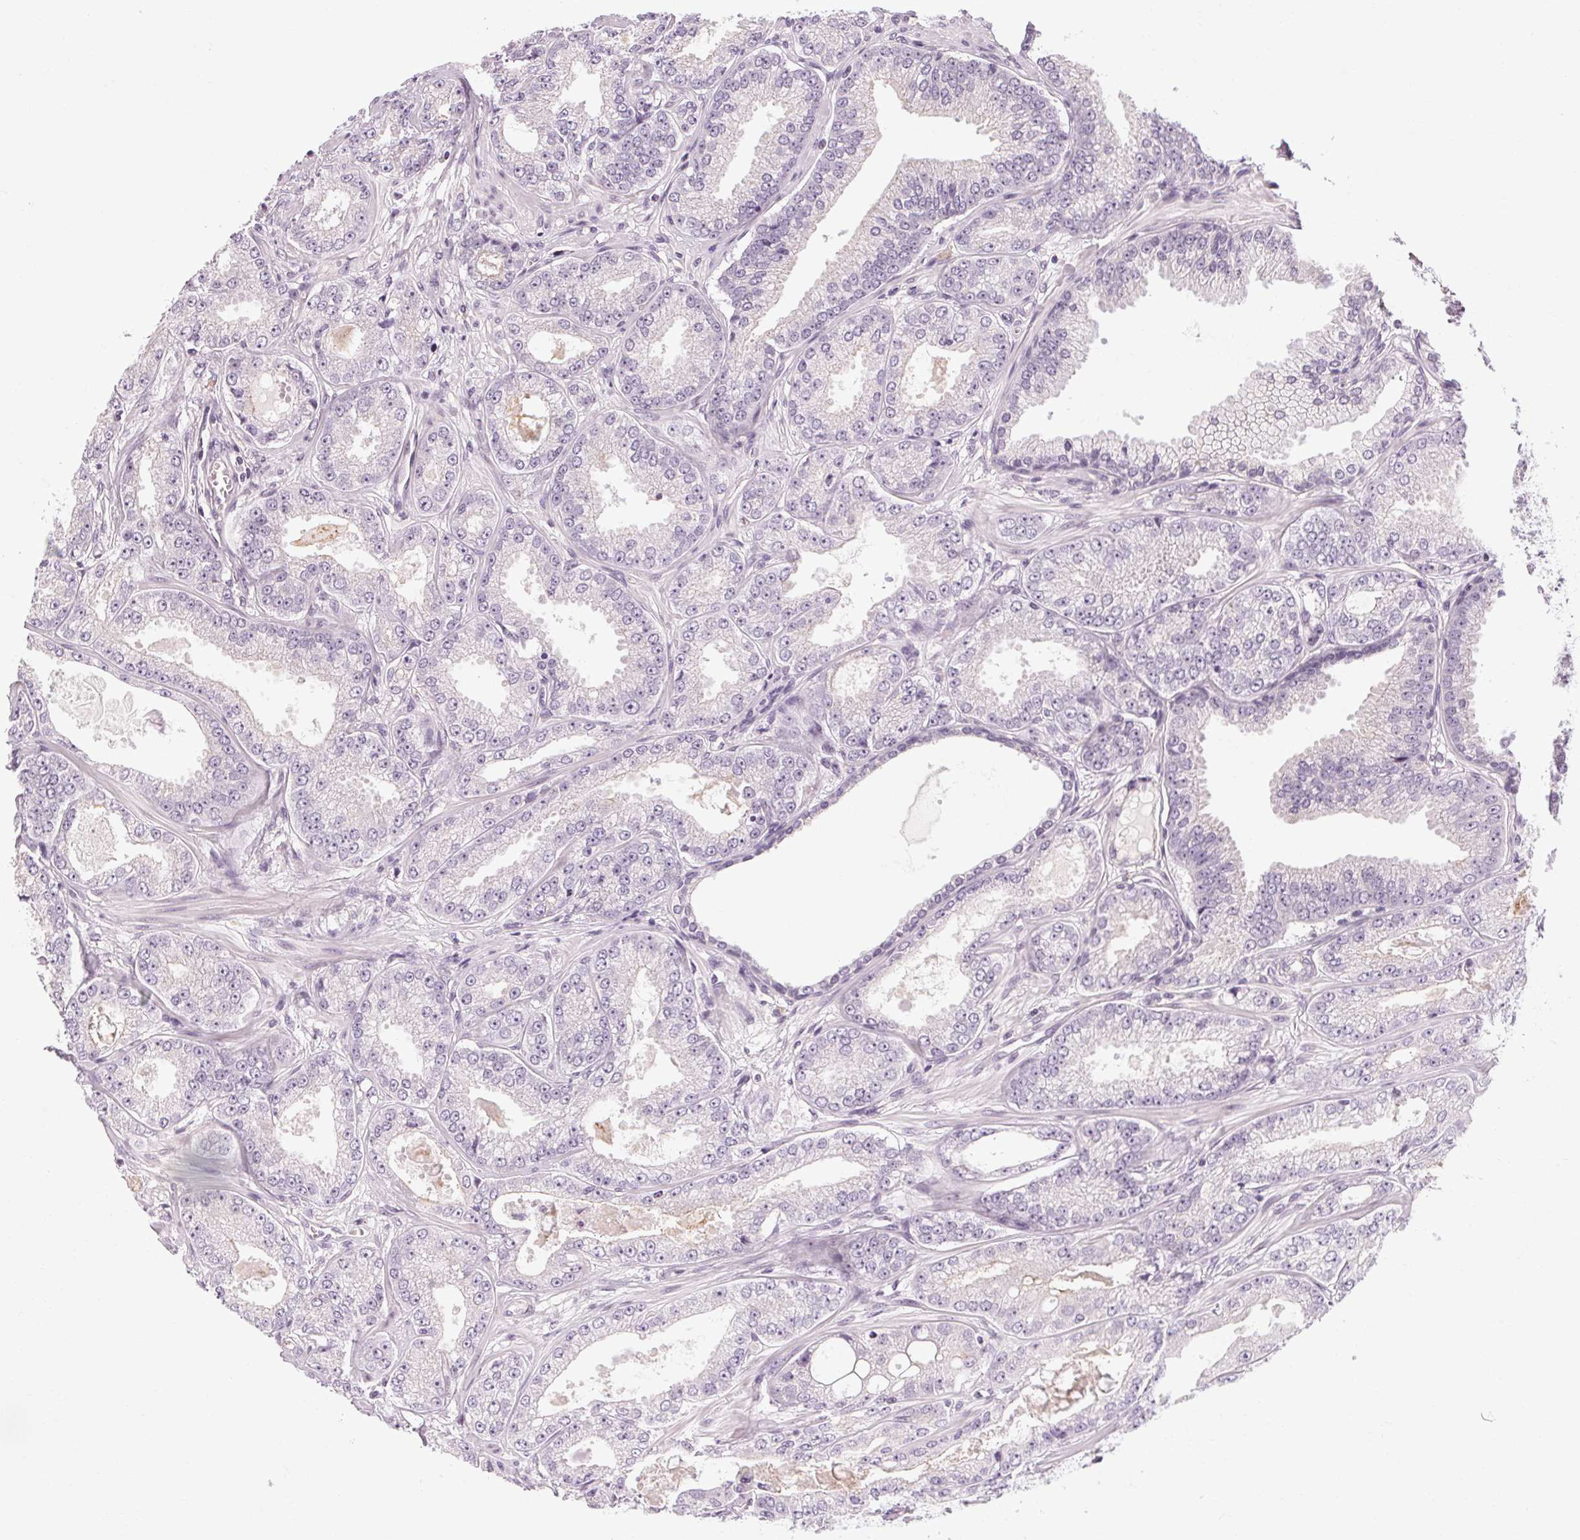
{"staining": {"intensity": "negative", "quantity": "none", "location": "none"}, "tissue": "prostate cancer", "cell_type": "Tumor cells", "image_type": "cancer", "snomed": [{"axis": "morphology", "description": "Adenocarcinoma, NOS"}, {"axis": "topography", "description": "Prostate"}], "caption": "This is an immunohistochemistry (IHC) photomicrograph of adenocarcinoma (prostate). There is no expression in tumor cells.", "gene": "KLHL40", "patient": {"sex": "male", "age": 64}}